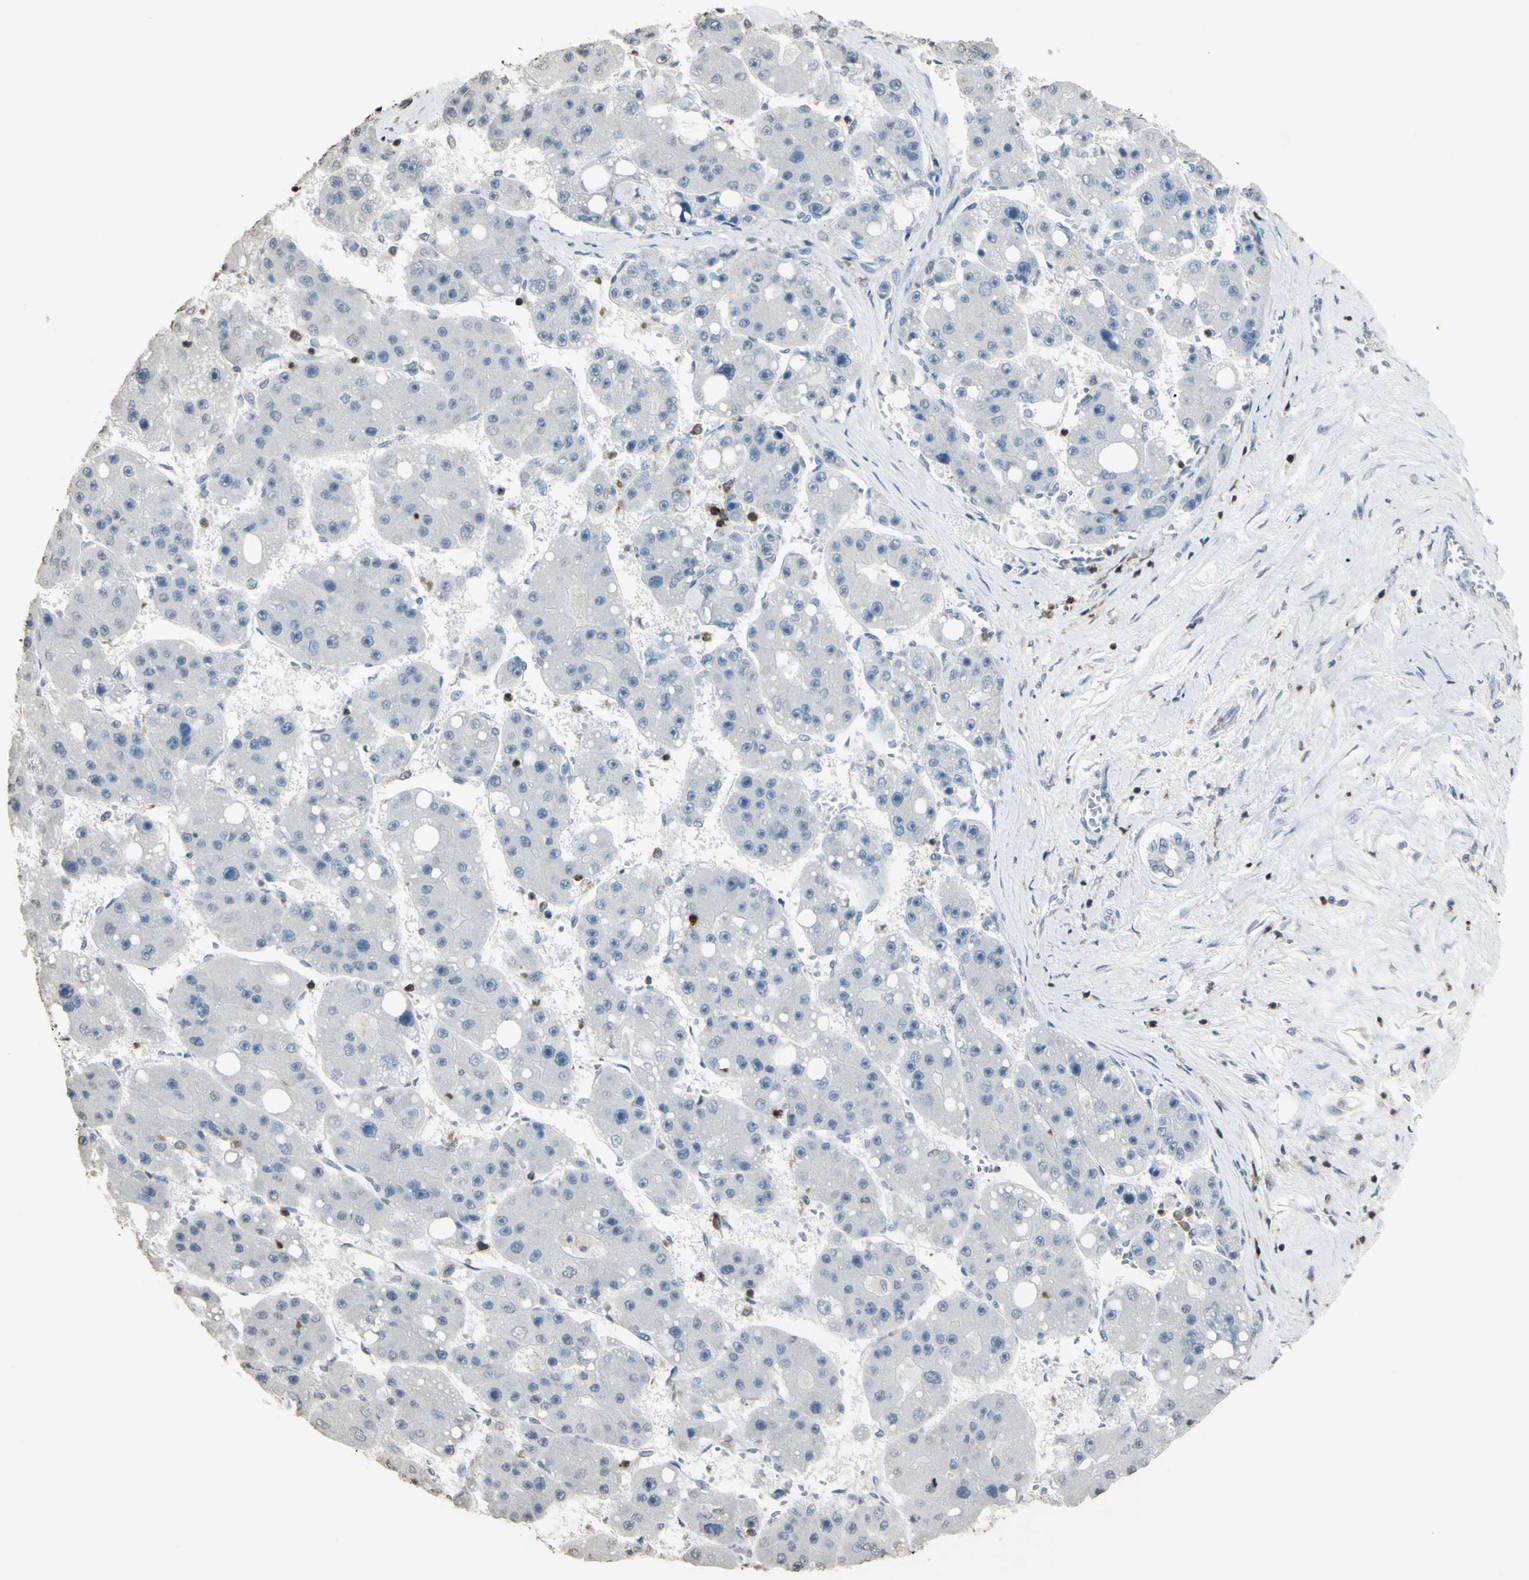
{"staining": {"intensity": "negative", "quantity": "none", "location": "none"}, "tissue": "liver cancer", "cell_type": "Tumor cells", "image_type": "cancer", "snomed": [{"axis": "morphology", "description": "Carcinoma, Hepatocellular, NOS"}, {"axis": "topography", "description": "Liver"}], "caption": "A high-resolution photomicrograph shows IHC staining of liver cancer, which exhibits no significant expression in tumor cells.", "gene": "PSTPIP1", "patient": {"sex": "female", "age": 61}}